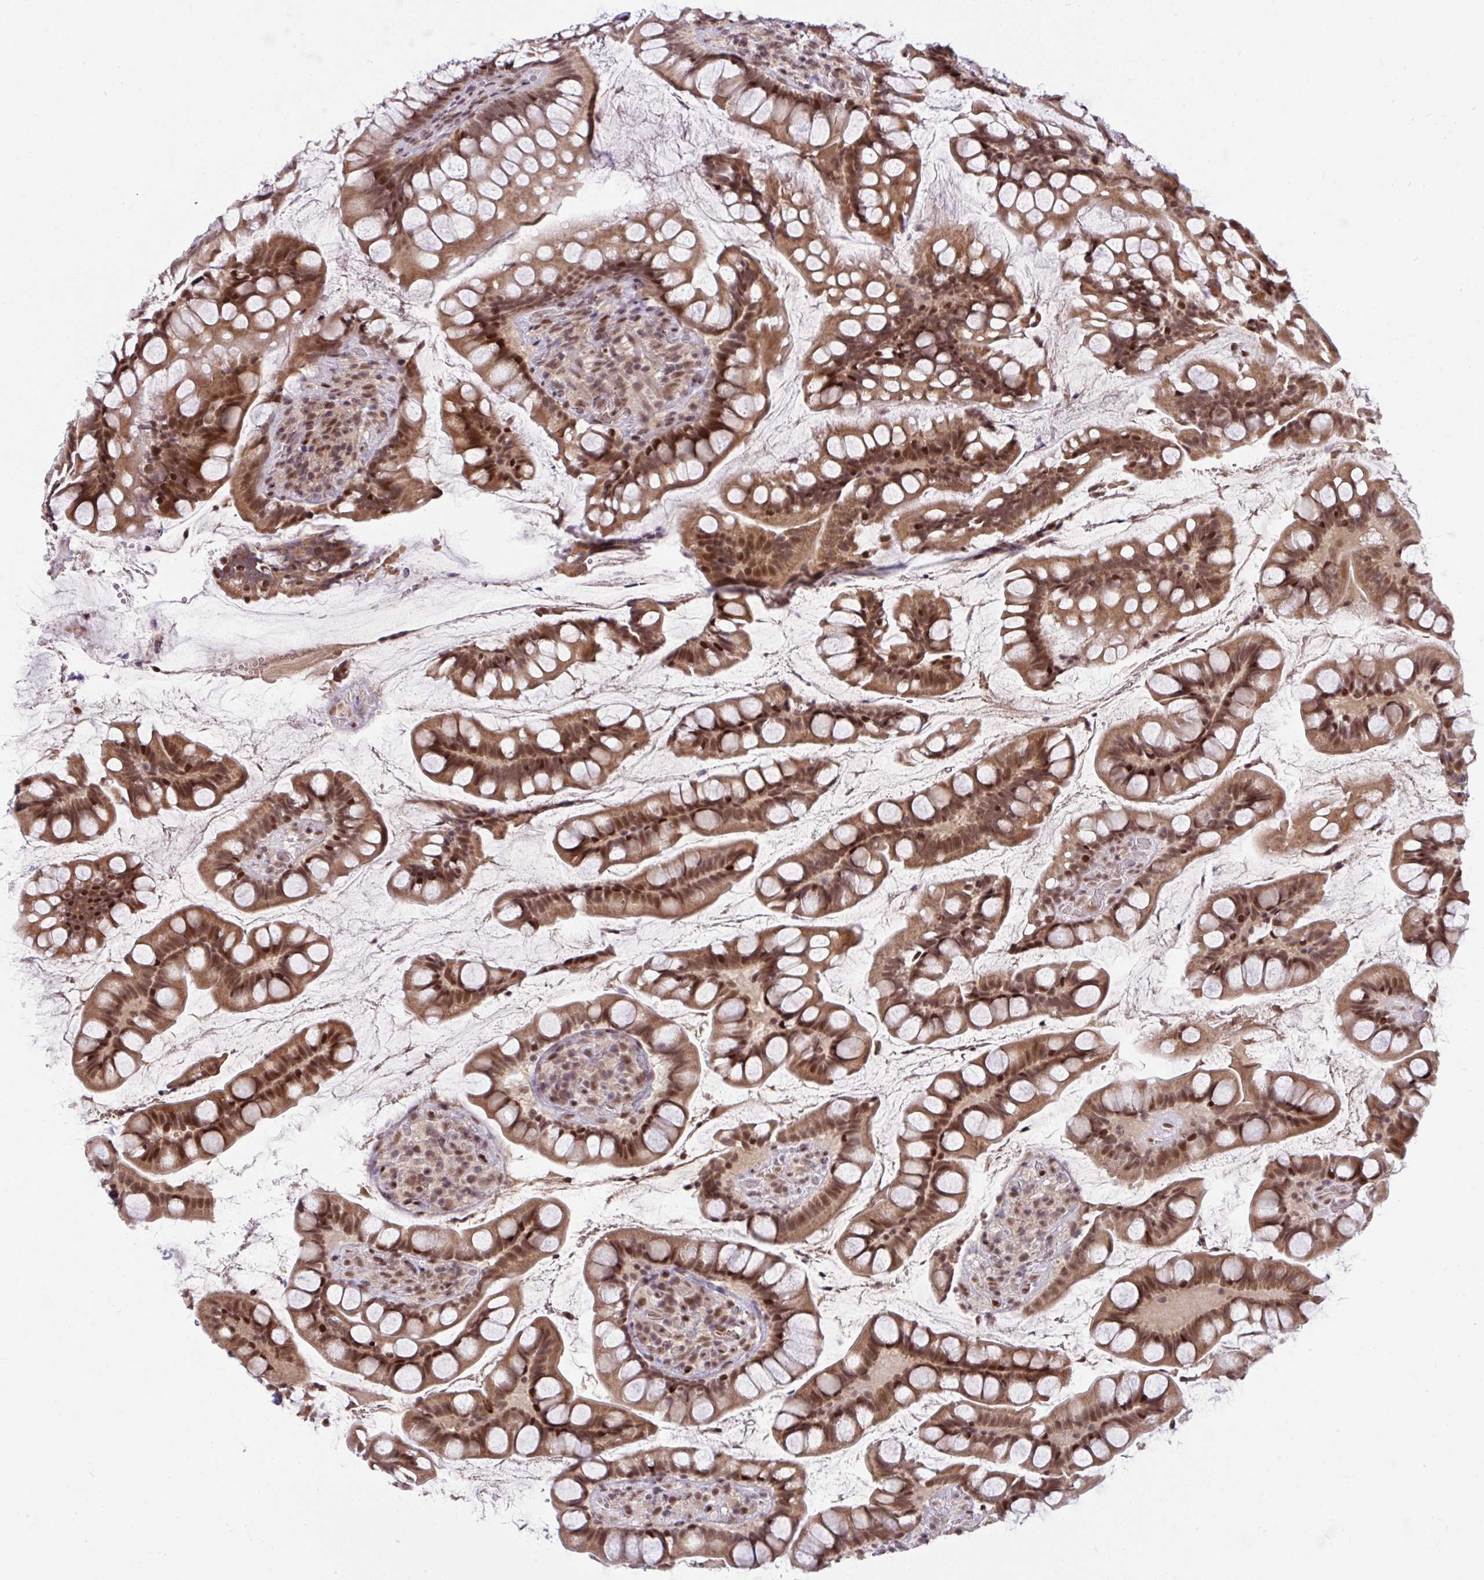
{"staining": {"intensity": "strong", "quantity": ">75%", "location": "cytoplasmic/membranous,nuclear"}, "tissue": "small intestine", "cell_type": "Glandular cells", "image_type": "normal", "snomed": [{"axis": "morphology", "description": "Normal tissue, NOS"}, {"axis": "topography", "description": "Small intestine"}], "caption": "Protein staining shows strong cytoplasmic/membranous,nuclear positivity in about >75% of glandular cells in normal small intestine.", "gene": "KLF2", "patient": {"sex": "male", "age": 70}}